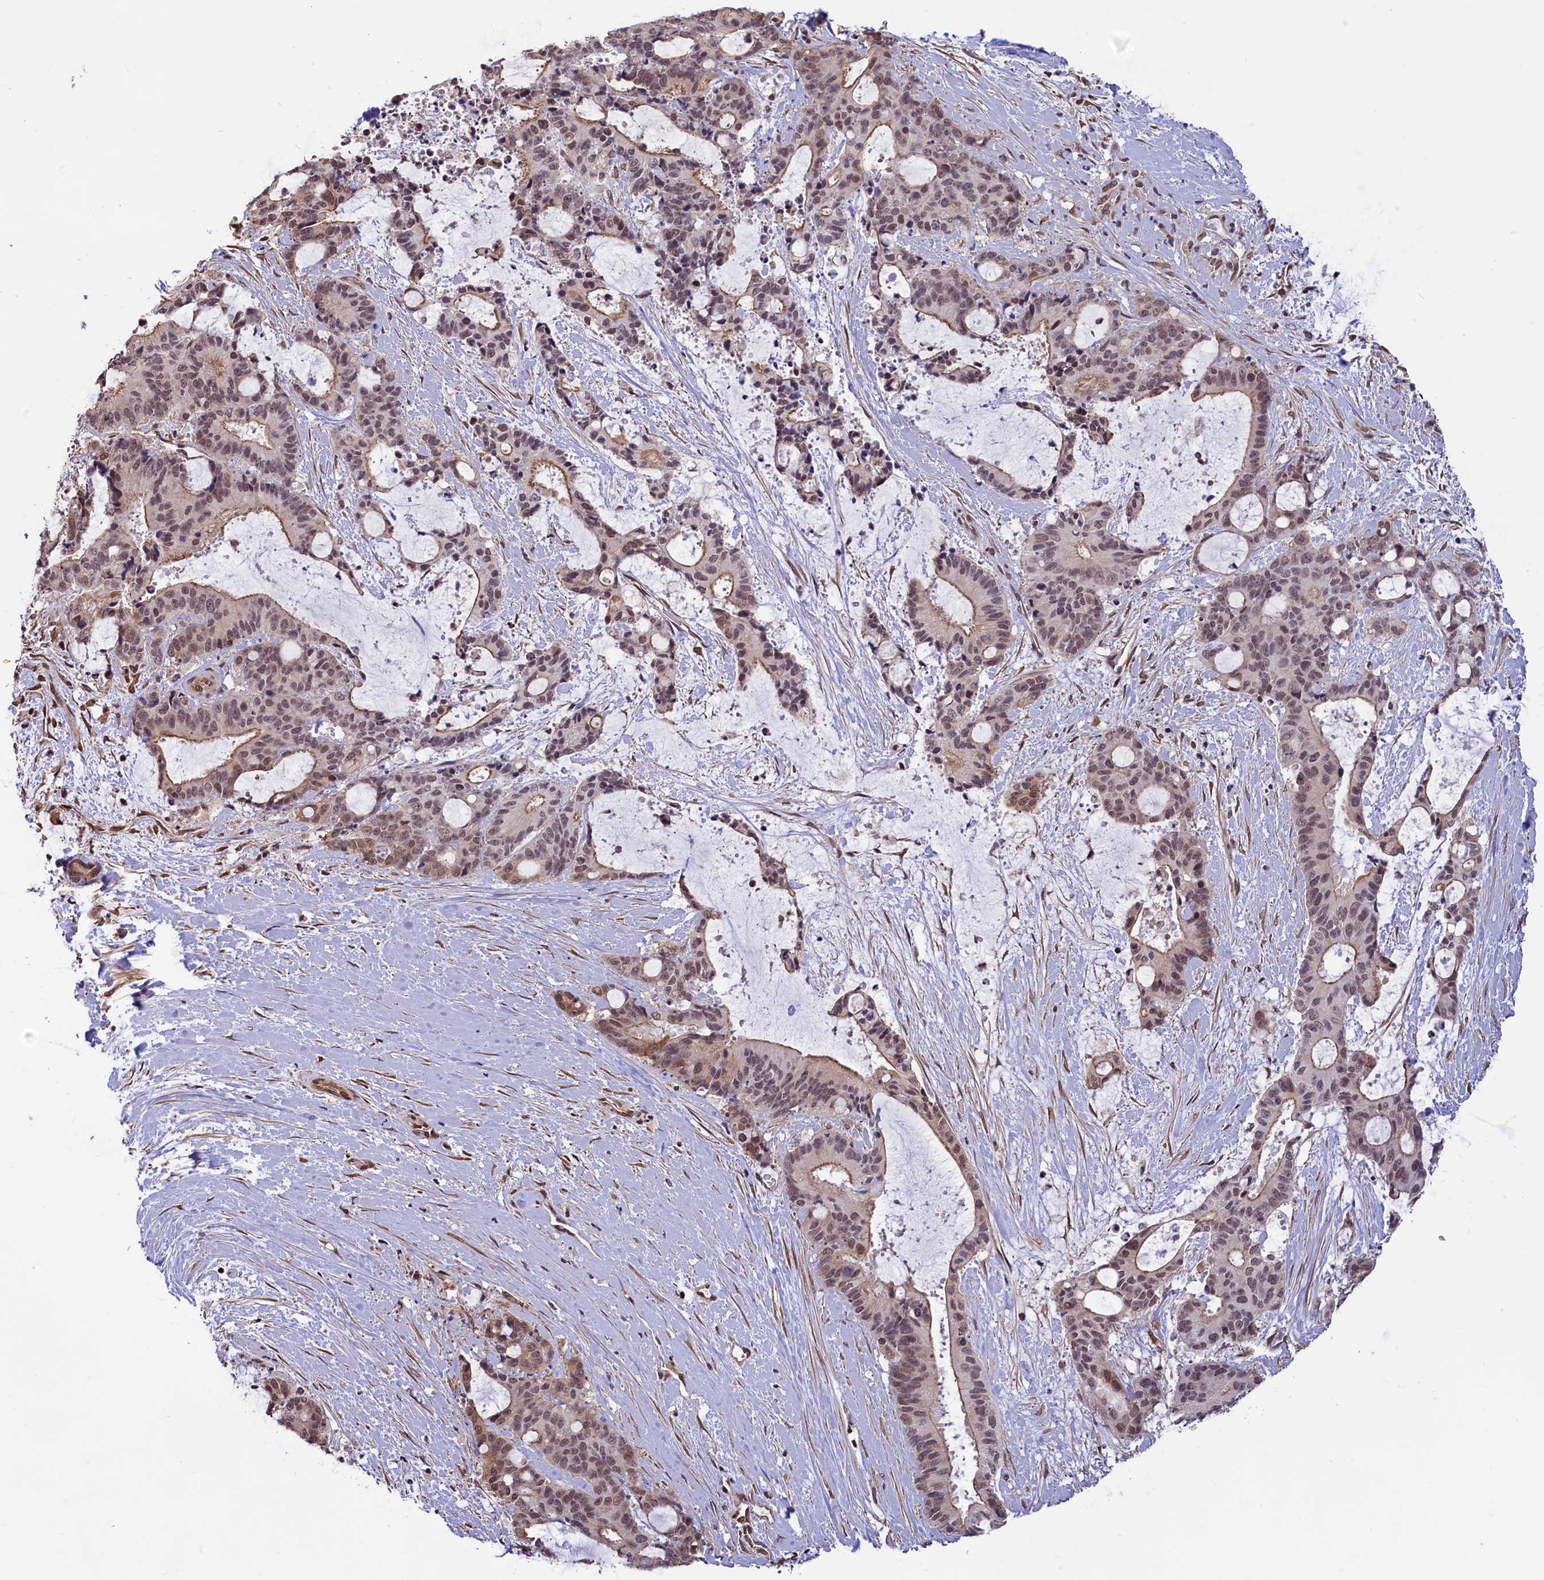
{"staining": {"intensity": "moderate", "quantity": ">75%", "location": "cytoplasmic/membranous,nuclear"}, "tissue": "liver cancer", "cell_type": "Tumor cells", "image_type": "cancer", "snomed": [{"axis": "morphology", "description": "Normal tissue, NOS"}, {"axis": "morphology", "description": "Cholangiocarcinoma"}, {"axis": "topography", "description": "Liver"}, {"axis": "topography", "description": "Peripheral nerve tissue"}], "caption": "Human liver cholangiocarcinoma stained with a brown dye shows moderate cytoplasmic/membranous and nuclear positive staining in about >75% of tumor cells.", "gene": "ZC3H4", "patient": {"sex": "female", "age": 73}}